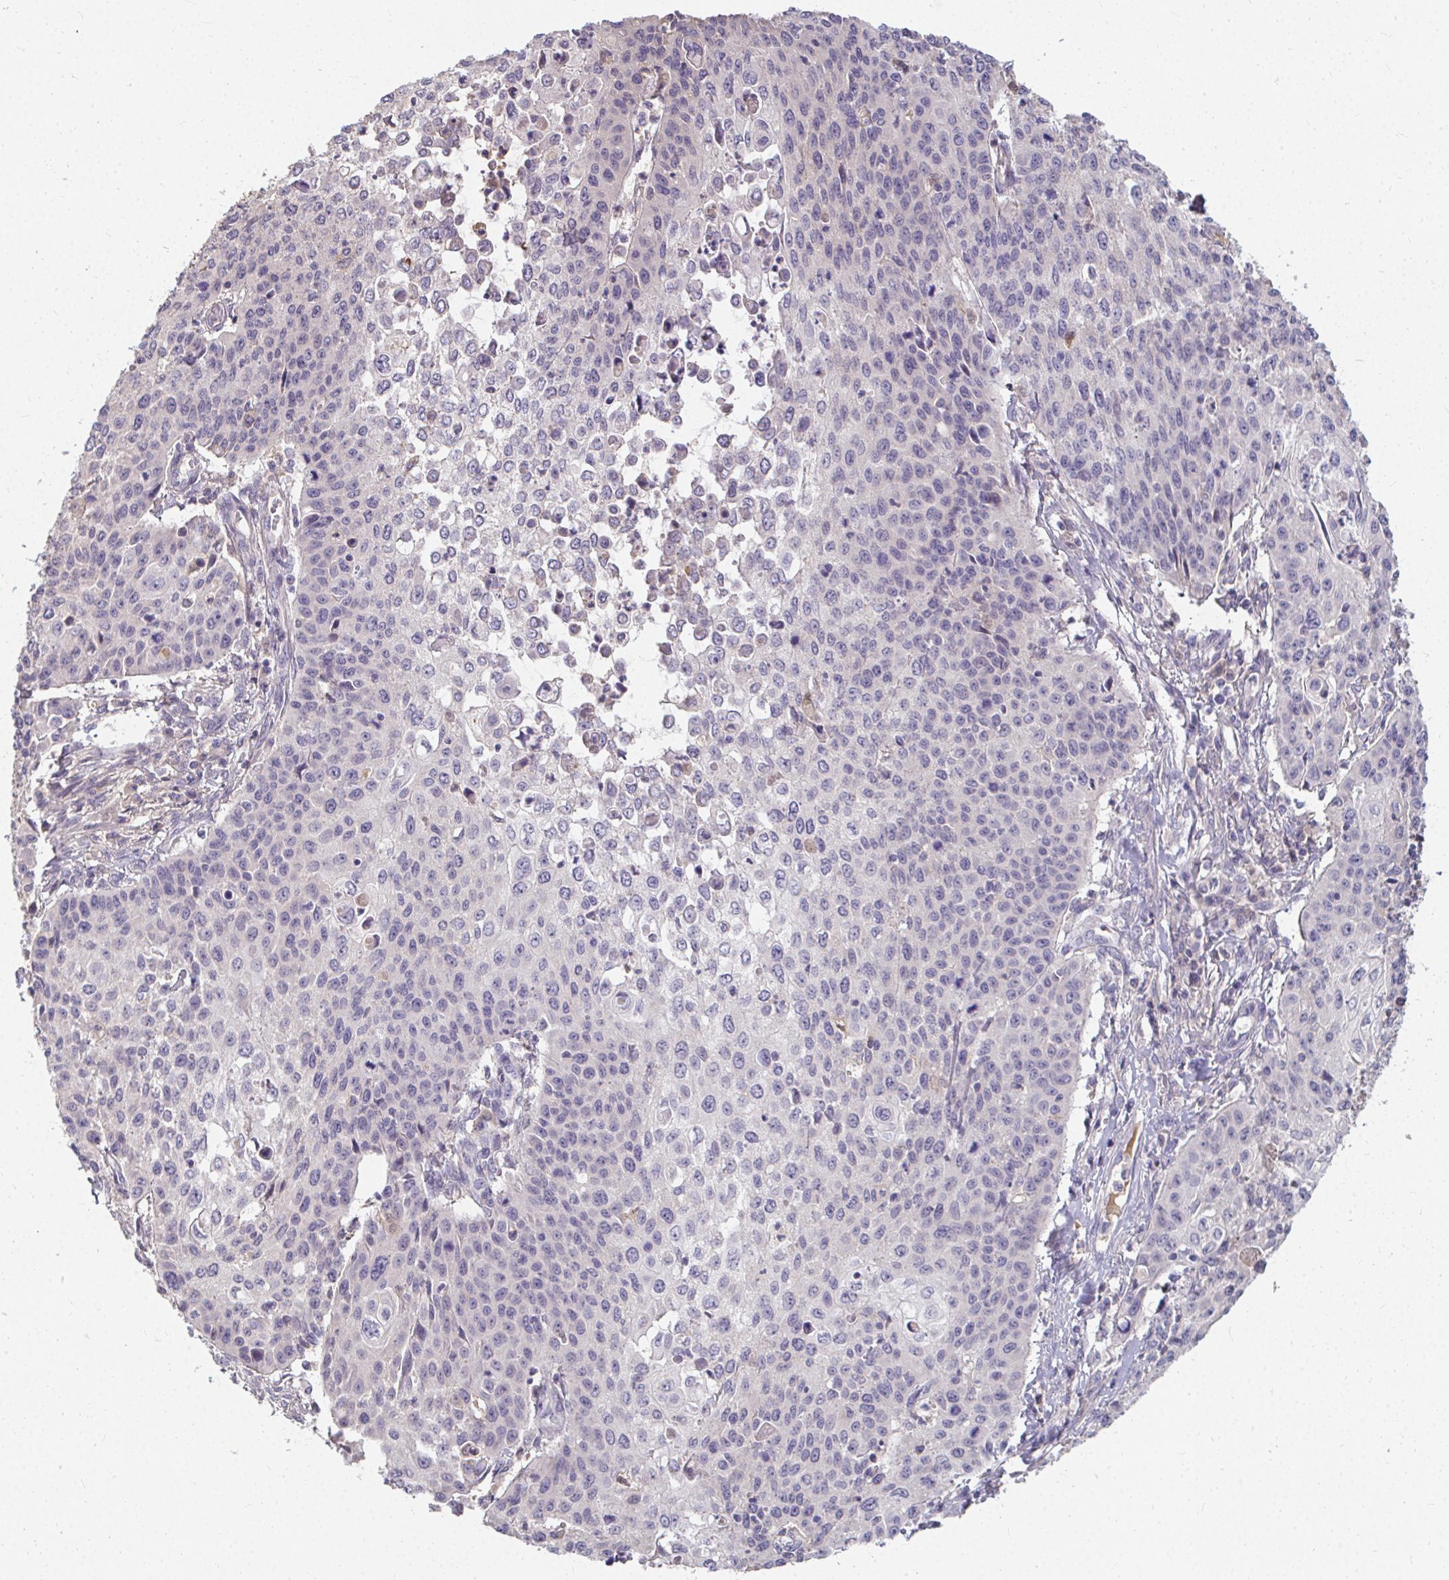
{"staining": {"intensity": "negative", "quantity": "none", "location": "none"}, "tissue": "cervical cancer", "cell_type": "Tumor cells", "image_type": "cancer", "snomed": [{"axis": "morphology", "description": "Squamous cell carcinoma, NOS"}, {"axis": "topography", "description": "Cervix"}], "caption": "This is an IHC histopathology image of cervical cancer. There is no positivity in tumor cells.", "gene": "LOXL4", "patient": {"sex": "female", "age": 65}}